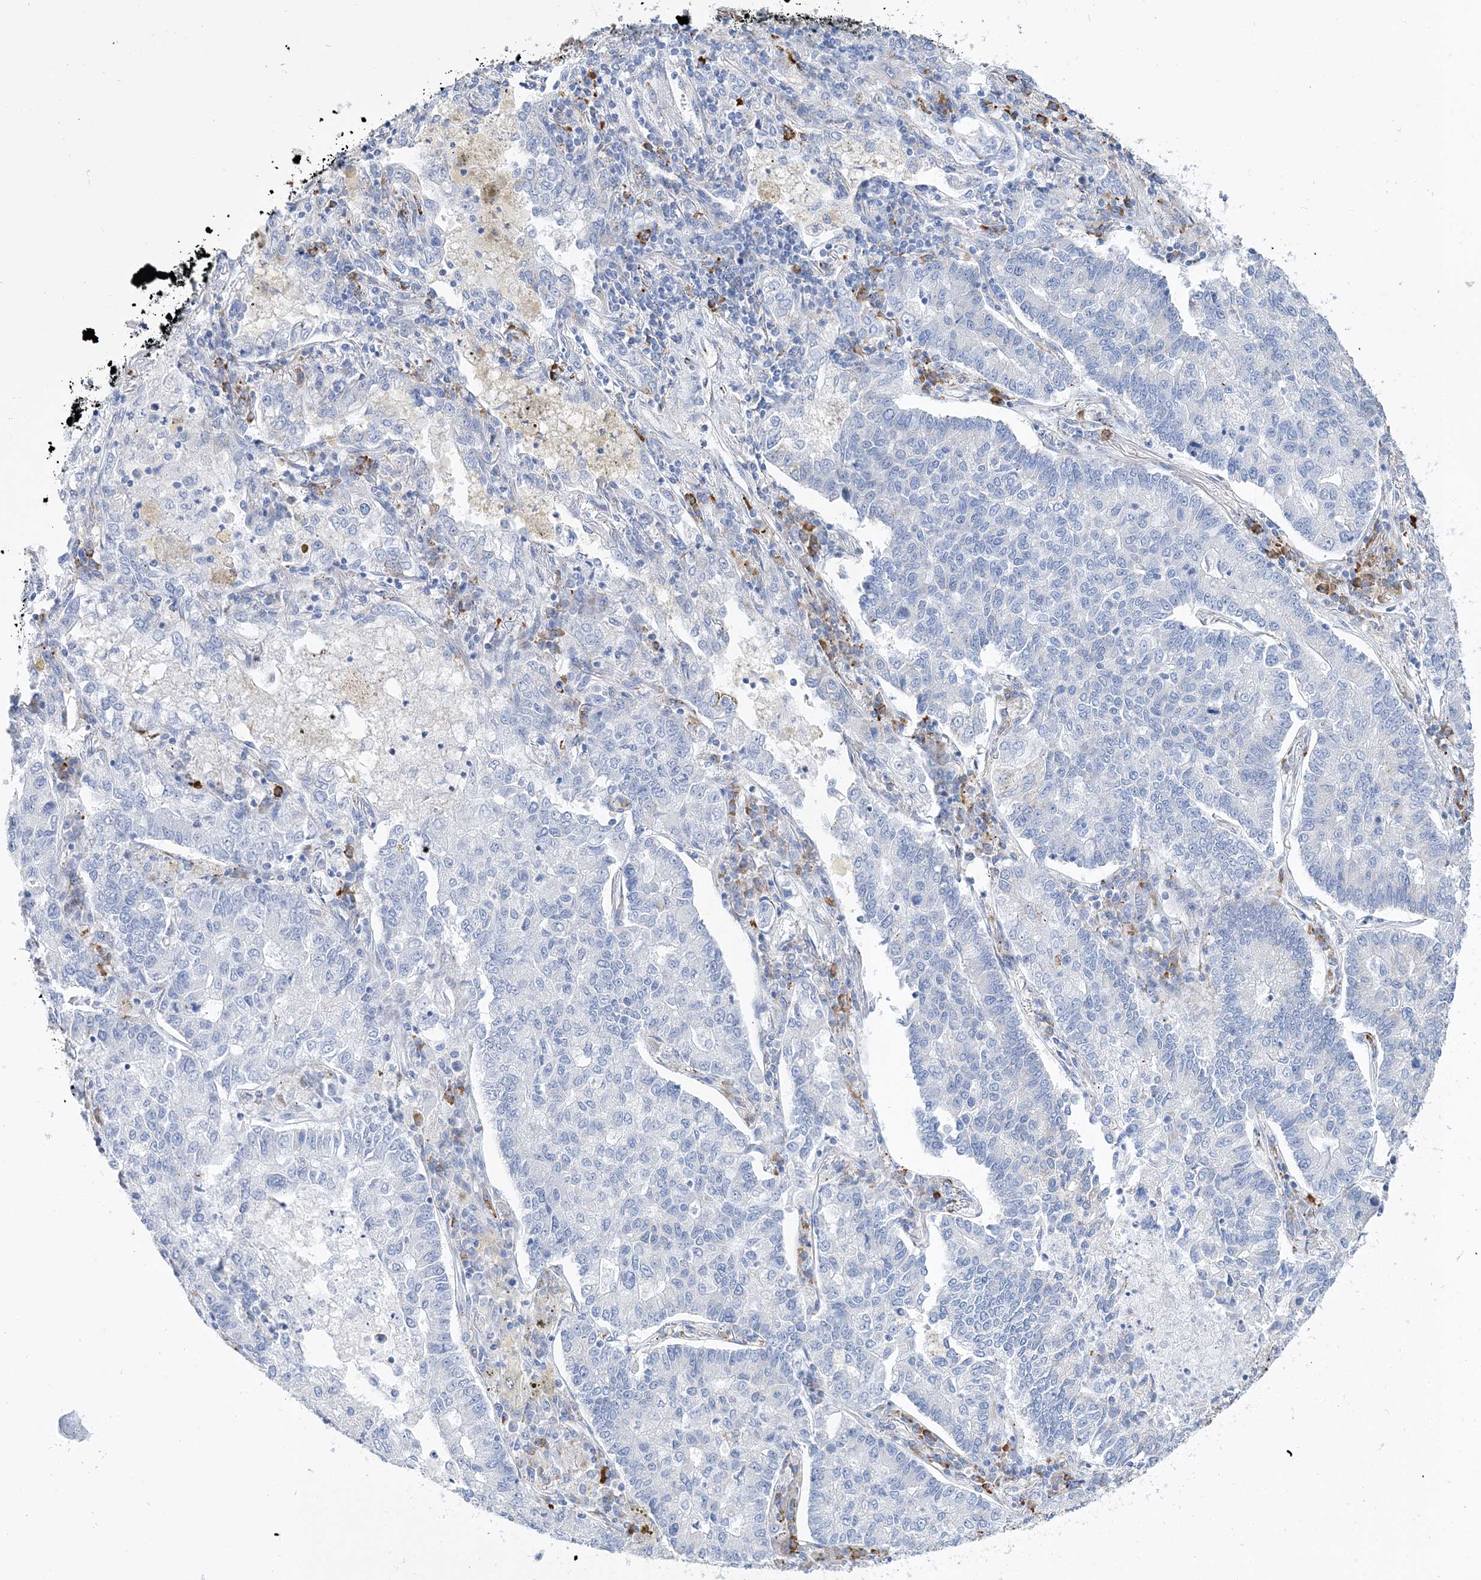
{"staining": {"intensity": "negative", "quantity": "none", "location": "none"}, "tissue": "lung cancer", "cell_type": "Tumor cells", "image_type": "cancer", "snomed": [{"axis": "morphology", "description": "Adenocarcinoma, NOS"}, {"axis": "topography", "description": "Lung"}], "caption": "Immunohistochemistry micrograph of human adenocarcinoma (lung) stained for a protein (brown), which shows no expression in tumor cells.", "gene": "TSPYL6", "patient": {"sex": "male", "age": 49}}